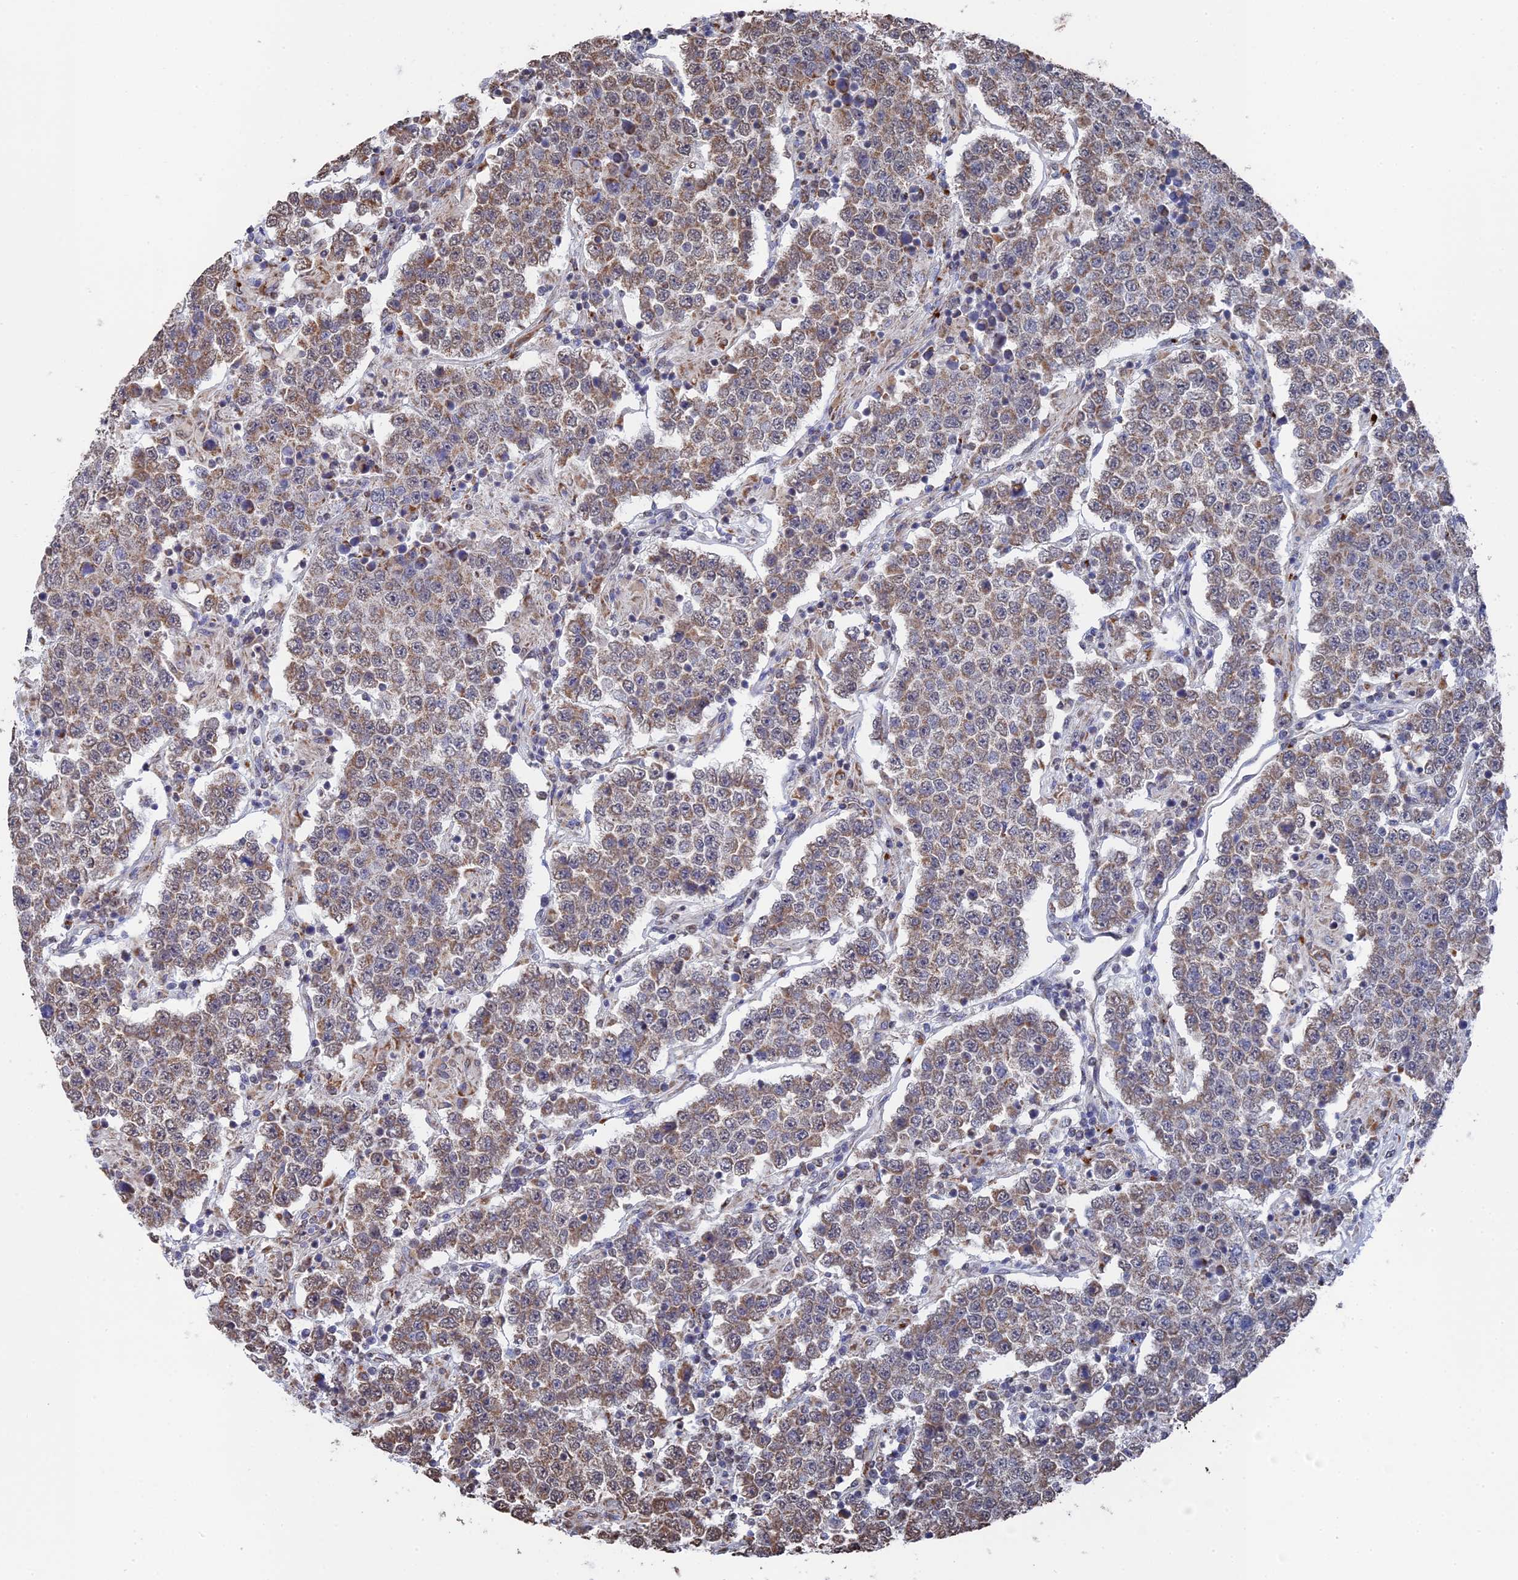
{"staining": {"intensity": "moderate", "quantity": "25%-75%", "location": "cytoplasmic/membranous"}, "tissue": "testis cancer", "cell_type": "Tumor cells", "image_type": "cancer", "snomed": [{"axis": "morphology", "description": "Normal tissue, NOS"}, {"axis": "morphology", "description": "Urothelial carcinoma, High grade"}, {"axis": "morphology", "description": "Seminoma, NOS"}, {"axis": "morphology", "description": "Carcinoma, Embryonal, NOS"}, {"axis": "topography", "description": "Urinary bladder"}, {"axis": "topography", "description": "Testis"}], "caption": "Tumor cells exhibit medium levels of moderate cytoplasmic/membranous positivity in about 25%-75% of cells in human testis cancer.", "gene": "SMG9", "patient": {"sex": "male", "age": 41}}